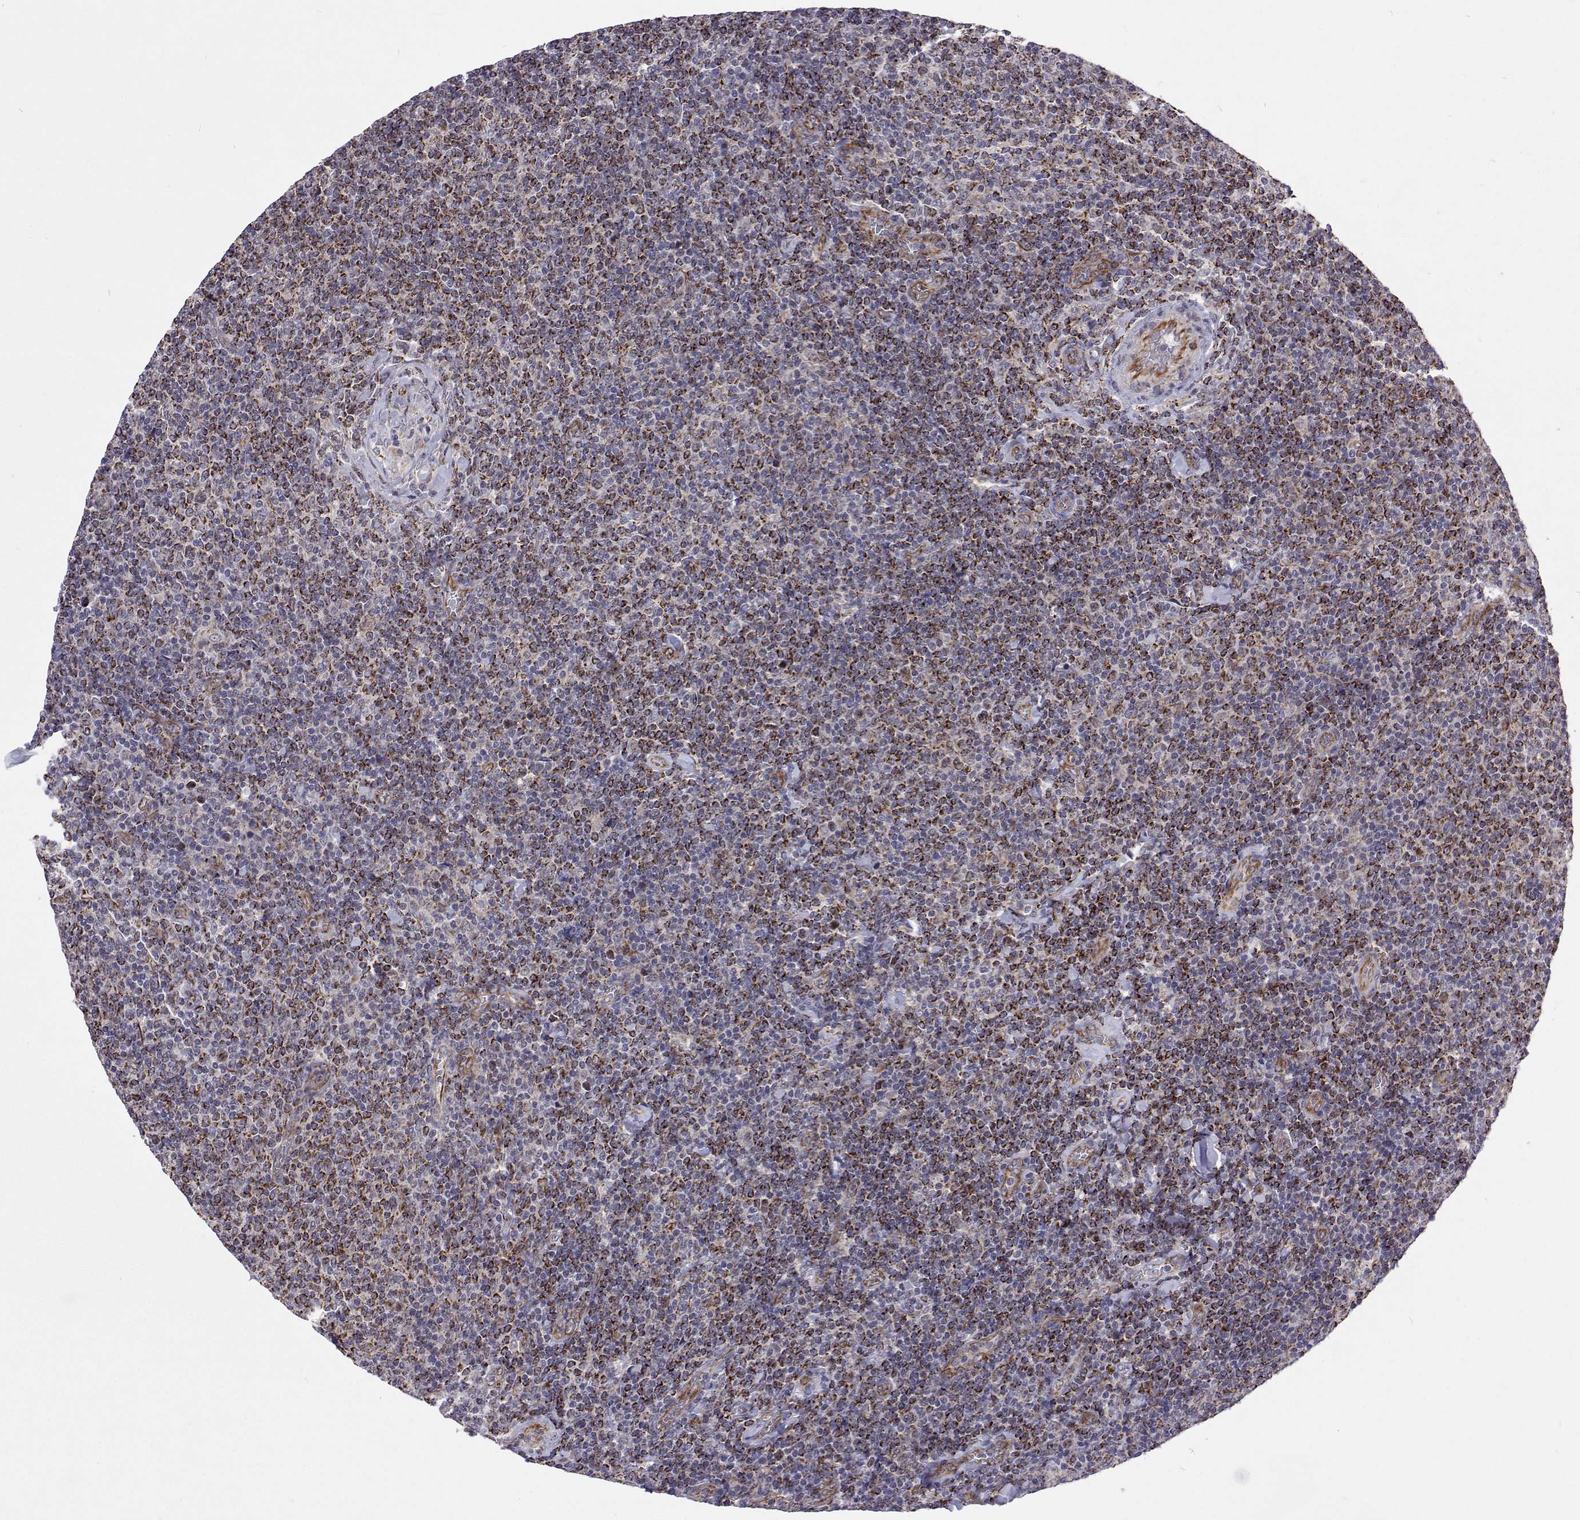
{"staining": {"intensity": "moderate", "quantity": "25%-75%", "location": "cytoplasmic/membranous"}, "tissue": "lymphoma", "cell_type": "Tumor cells", "image_type": "cancer", "snomed": [{"axis": "morphology", "description": "Malignant lymphoma, non-Hodgkin's type, Low grade"}, {"axis": "topography", "description": "Lymph node"}], "caption": "Low-grade malignant lymphoma, non-Hodgkin's type stained with DAB (3,3'-diaminobenzidine) immunohistochemistry displays medium levels of moderate cytoplasmic/membranous staining in approximately 25%-75% of tumor cells.", "gene": "DHTKD1", "patient": {"sex": "male", "age": 52}}